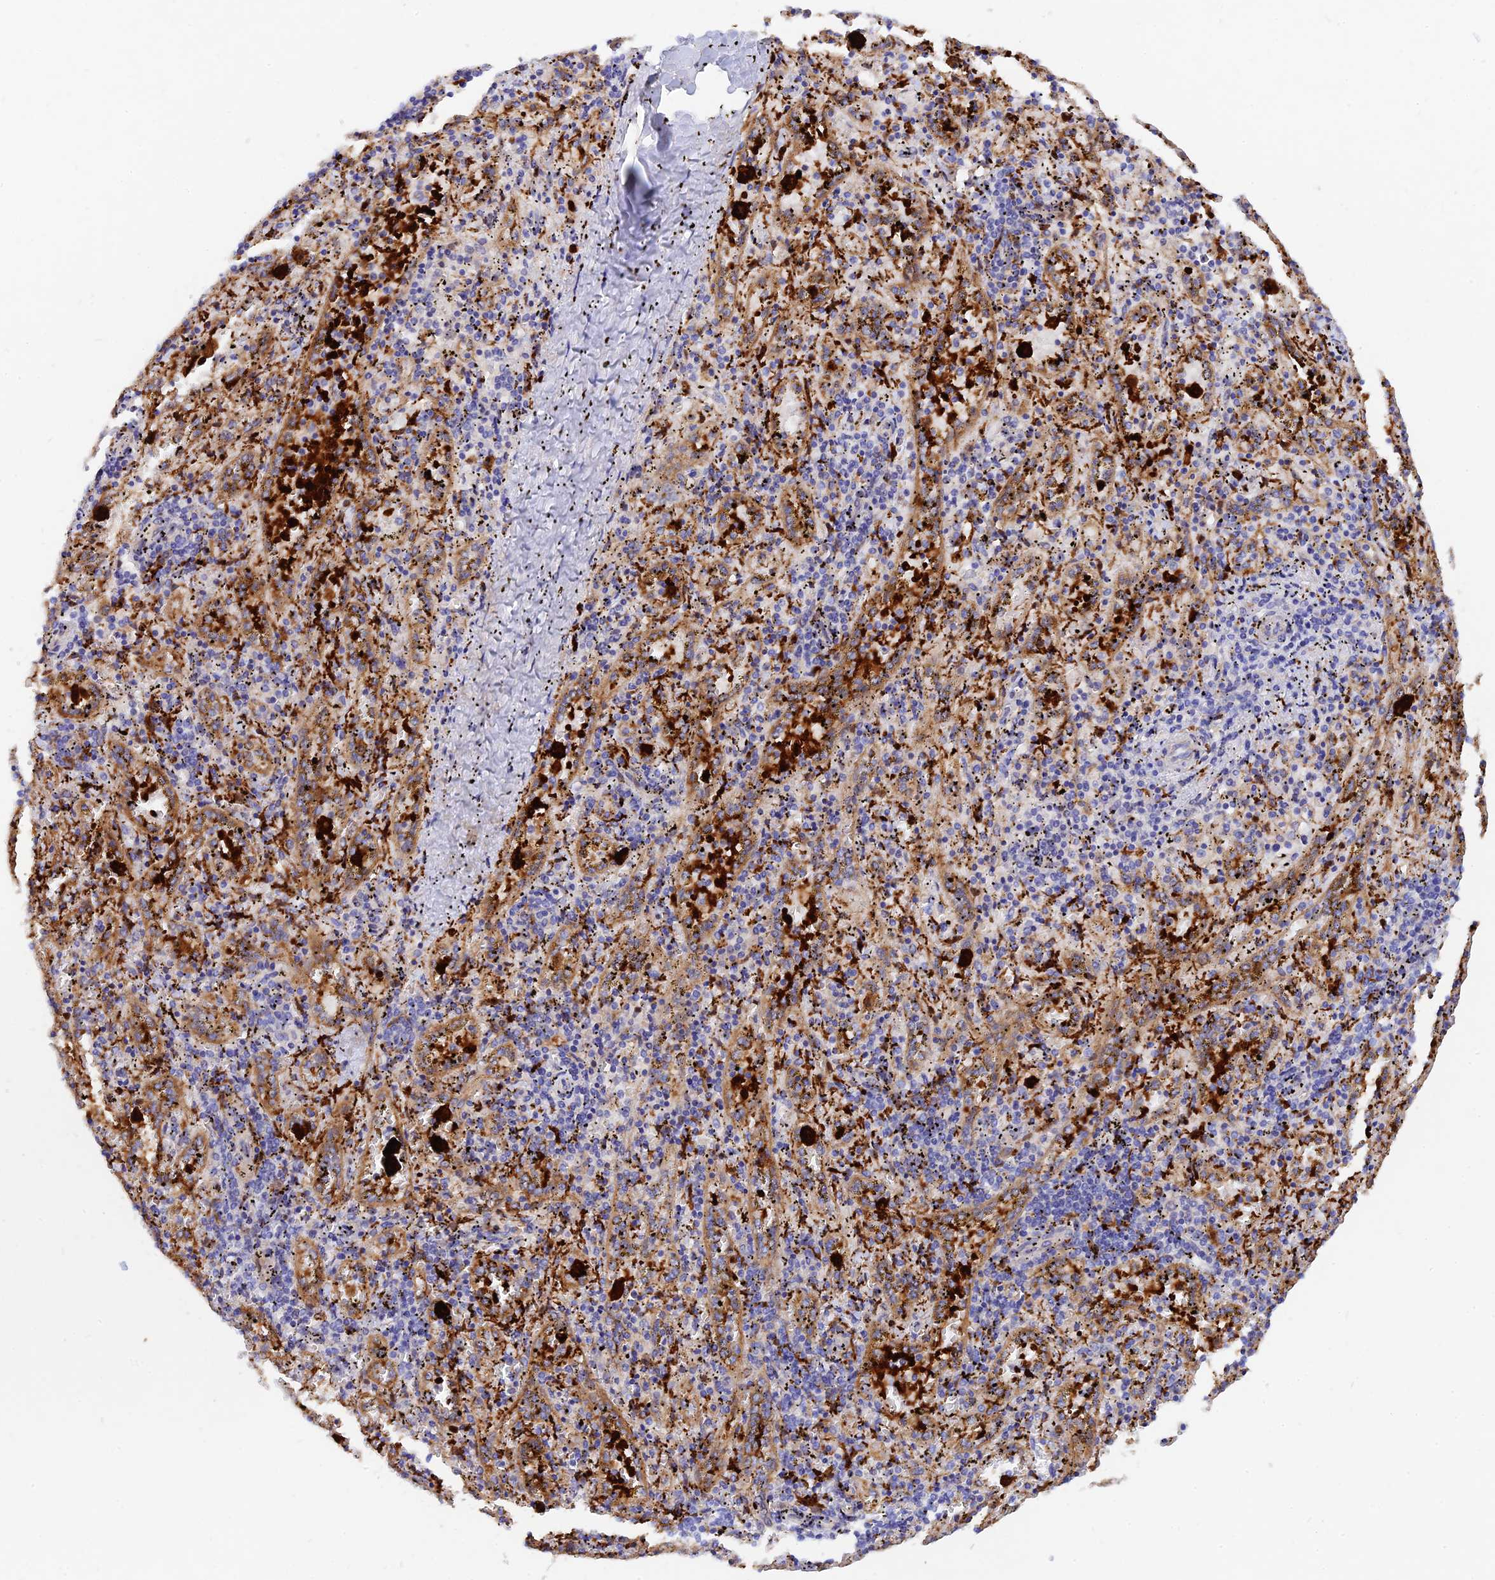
{"staining": {"intensity": "negative", "quantity": "none", "location": "none"}, "tissue": "spleen", "cell_type": "Cells in red pulp", "image_type": "normal", "snomed": [{"axis": "morphology", "description": "Normal tissue, NOS"}, {"axis": "topography", "description": "Spleen"}], "caption": "Cells in red pulp are negative for protein expression in unremarkable human spleen.", "gene": "MROH1", "patient": {"sex": "male", "age": 11}}